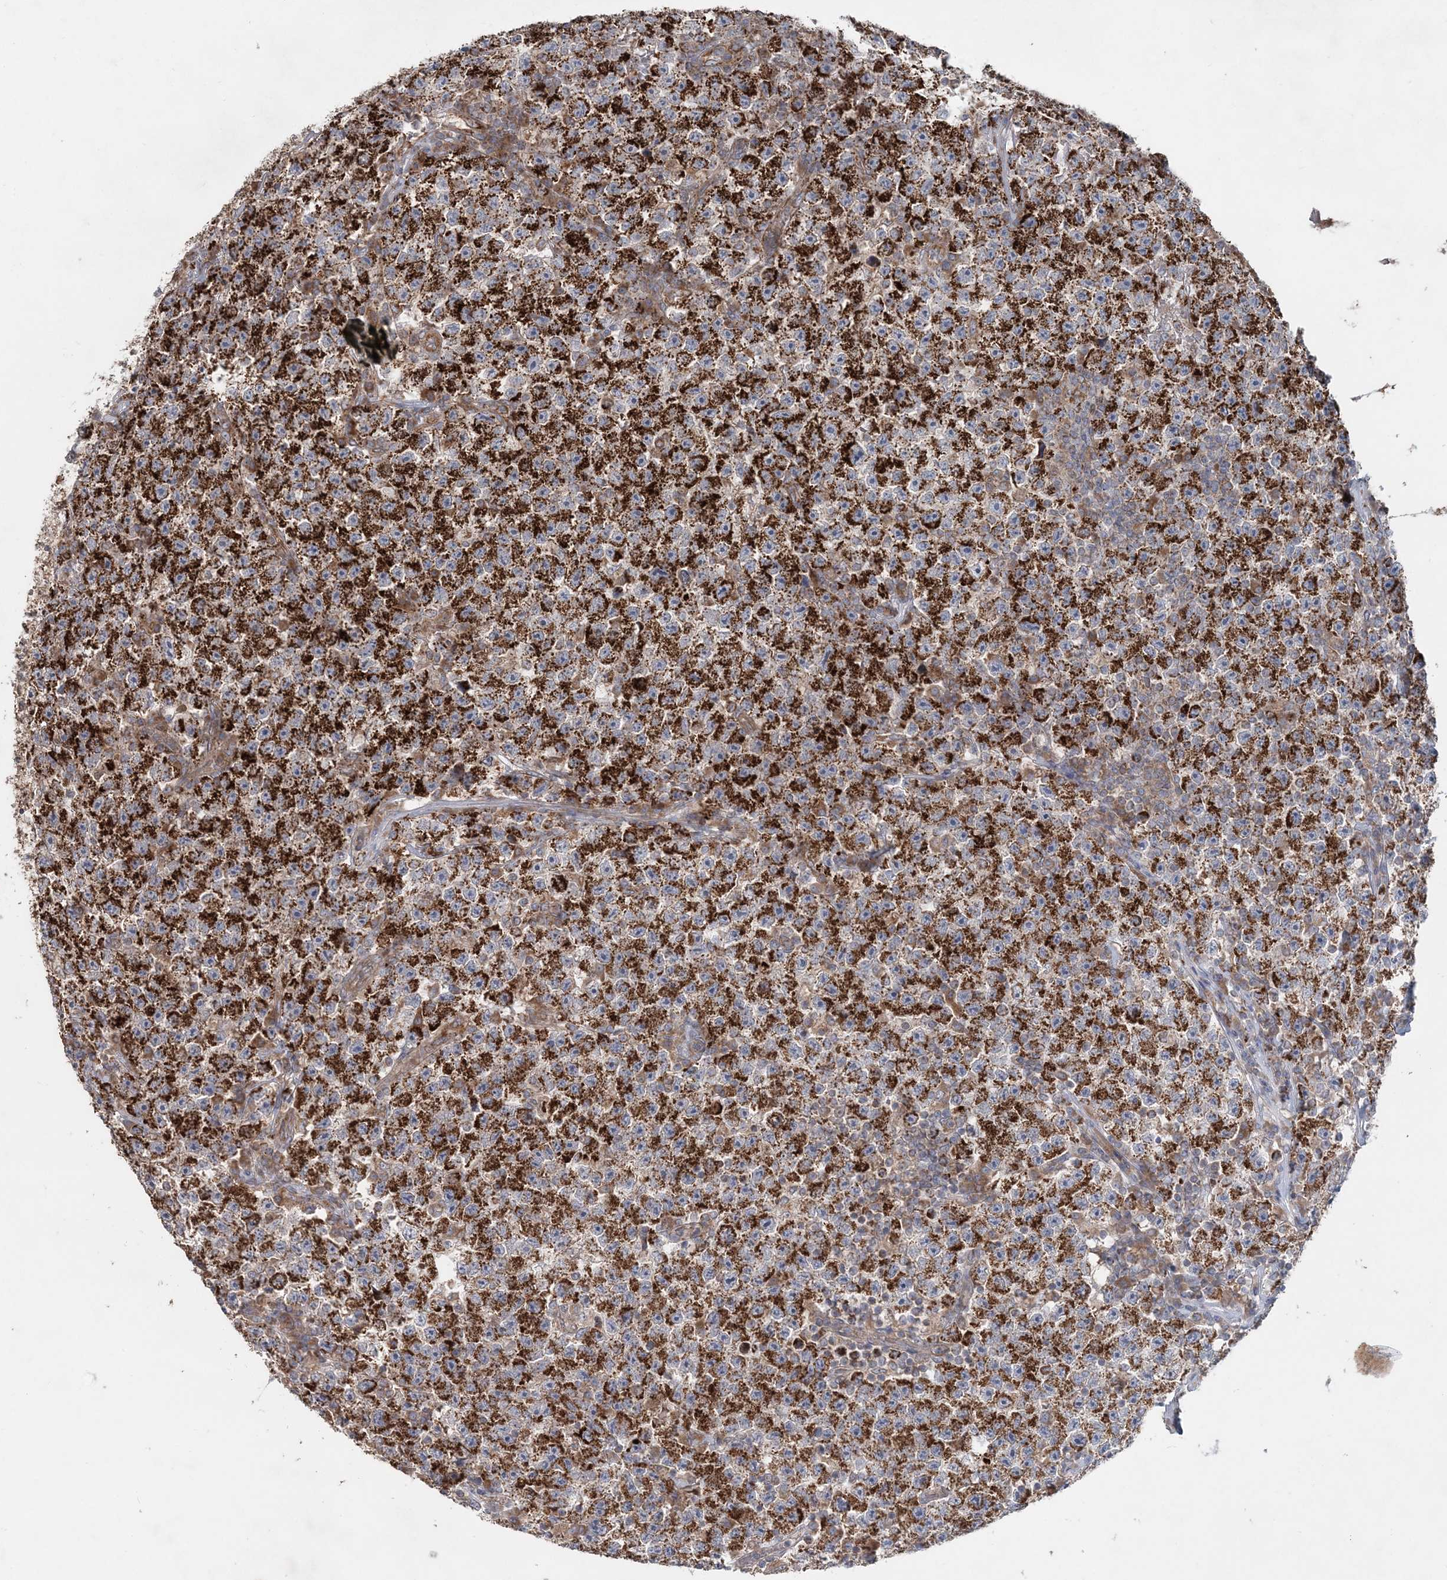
{"staining": {"intensity": "strong", "quantity": ">75%", "location": "cytoplasmic/membranous"}, "tissue": "testis cancer", "cell_type": "Tumor cells", "image_type": "cancer", "snomed": [{"axis": "morphology", "description": "Seminoma, NOS"}, {"axis": "topography", "description": "Testis"}], "caption": "The image displays immunohistochemical staining of testis cancer (seminoma). There is strong cytoplasmic/membranous staining is seen in approximately >75% of tumor cells.", "gene": "LRPPRC", "patient": {"sex": "male", "age": 22}}